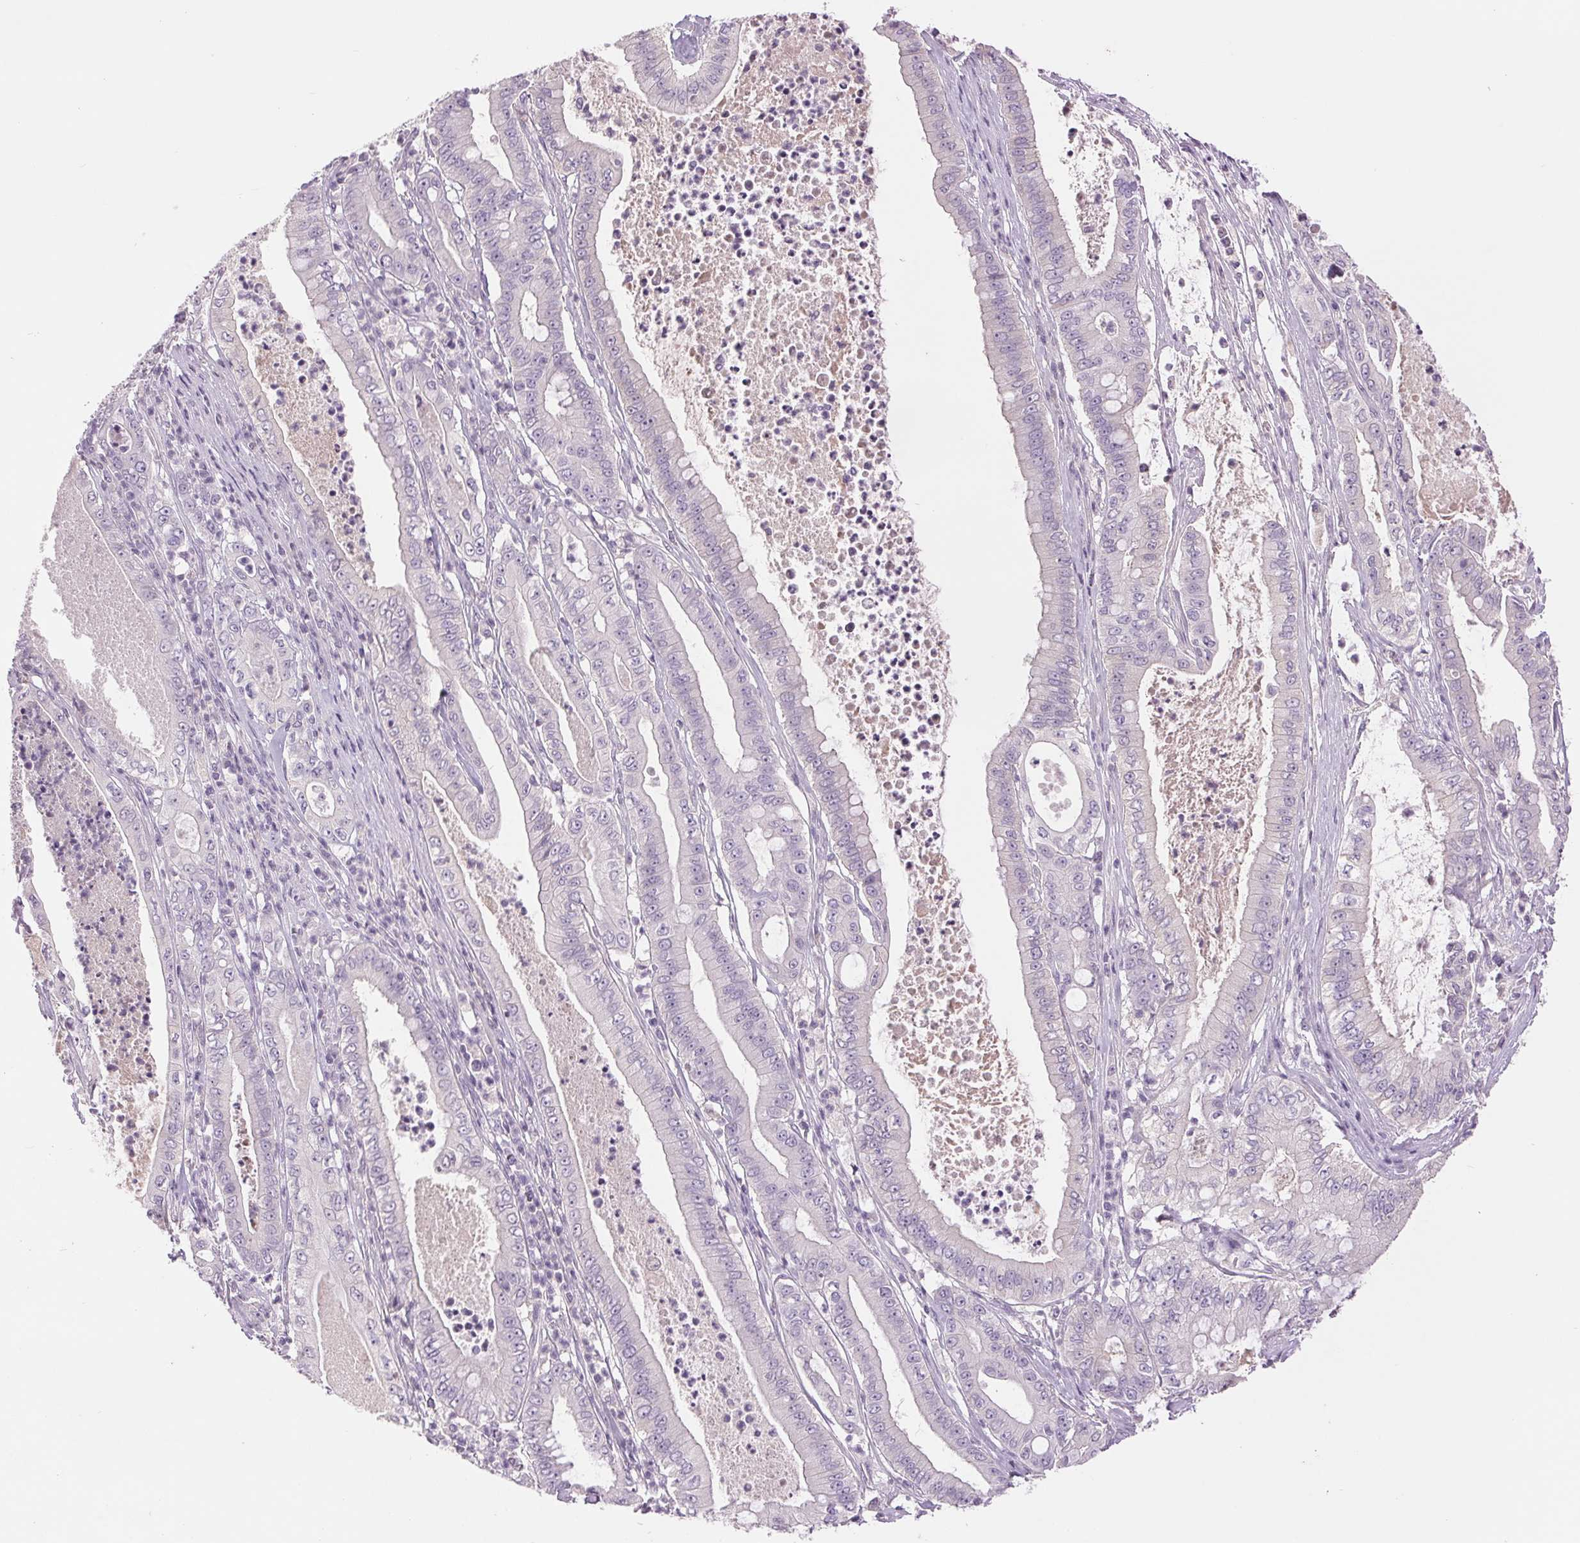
{"staining": {"intensity": "negative", "quantity": "none", "location": "none"}, "tissue": "pancreatic cancer", "cell_type": "Tumor cells", "image_type": "cancer", "snomed": [{"axis": "morphology", "description": "Adenocarcinoma, NOS"}, {"axis": "topography", "description": "Pancreas"}], "caption": "IHC image of neoplastic tissue: human pancreatic adenocarcinoma stained with DAB shows no significant protein positivity in tumor cells. Brightfield microscopy of IHC stained with DAB (3,3'-diaminobenzidine) (brown) and hematoxylin (blue), captured at high magnification.", "gene": "FXYD4", "patient": {"sex": "male", "age": 71}}